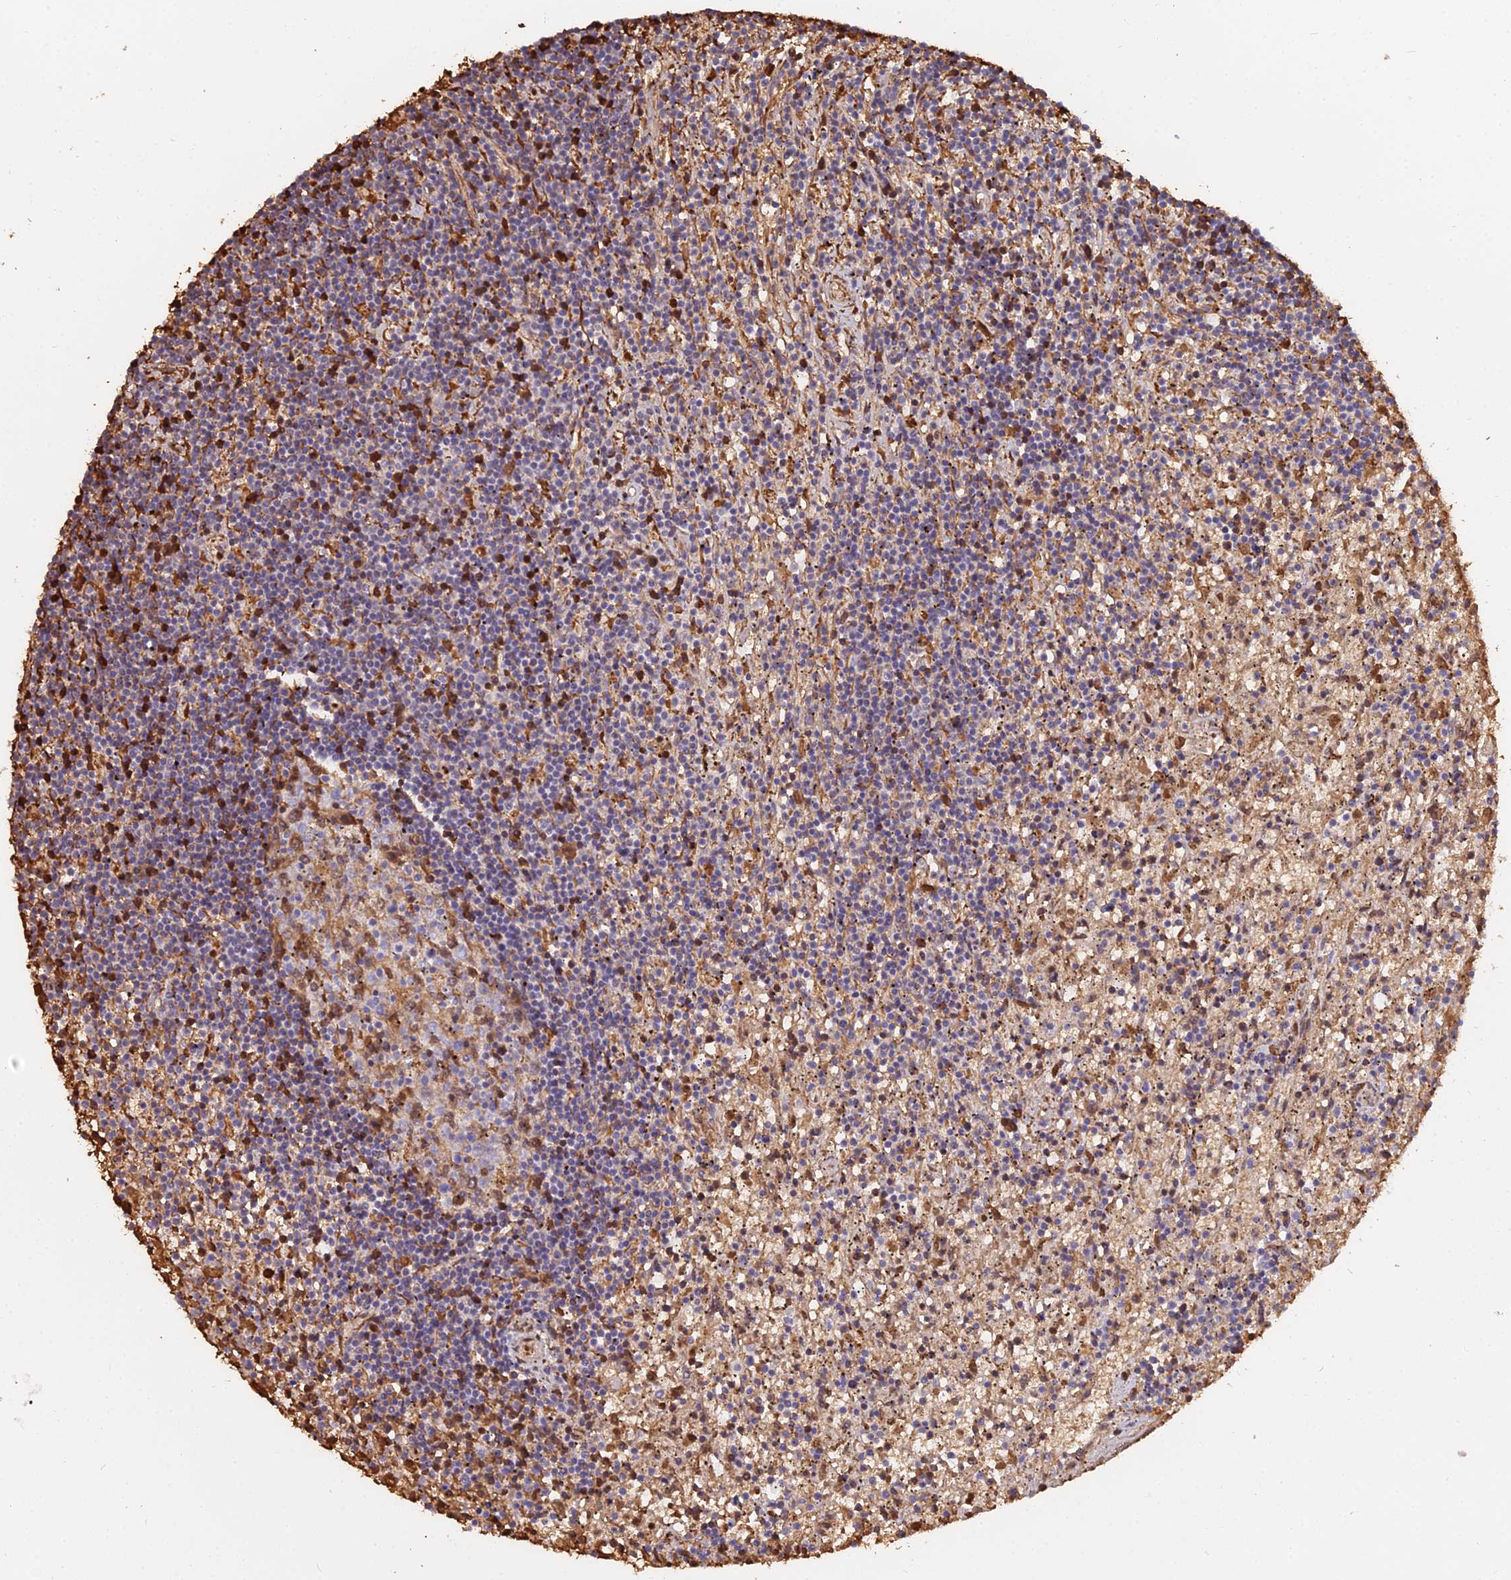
{"staining": {"intensity": "negative", "quantity": "none", "location": "none"}, "tissue": "lymphoma", "cell_type": "Tumor cells", "image_type": "cancer", "snomed": [{"axis": "morphology", "description": "Malignant lymphoma, non-Hodgkin's type, Low grade"}, {"axis": "topography", "description": "Spleen"}], "caption": "A high-resolution micrograph shows immunohistochemistry staining of low-grade malignant lymphoma, non-Hodgkin's type, which shows no significant staining in tumor cells.", "gene": "ZDBF2", "patient": {"sex": "male", "age": 76}}